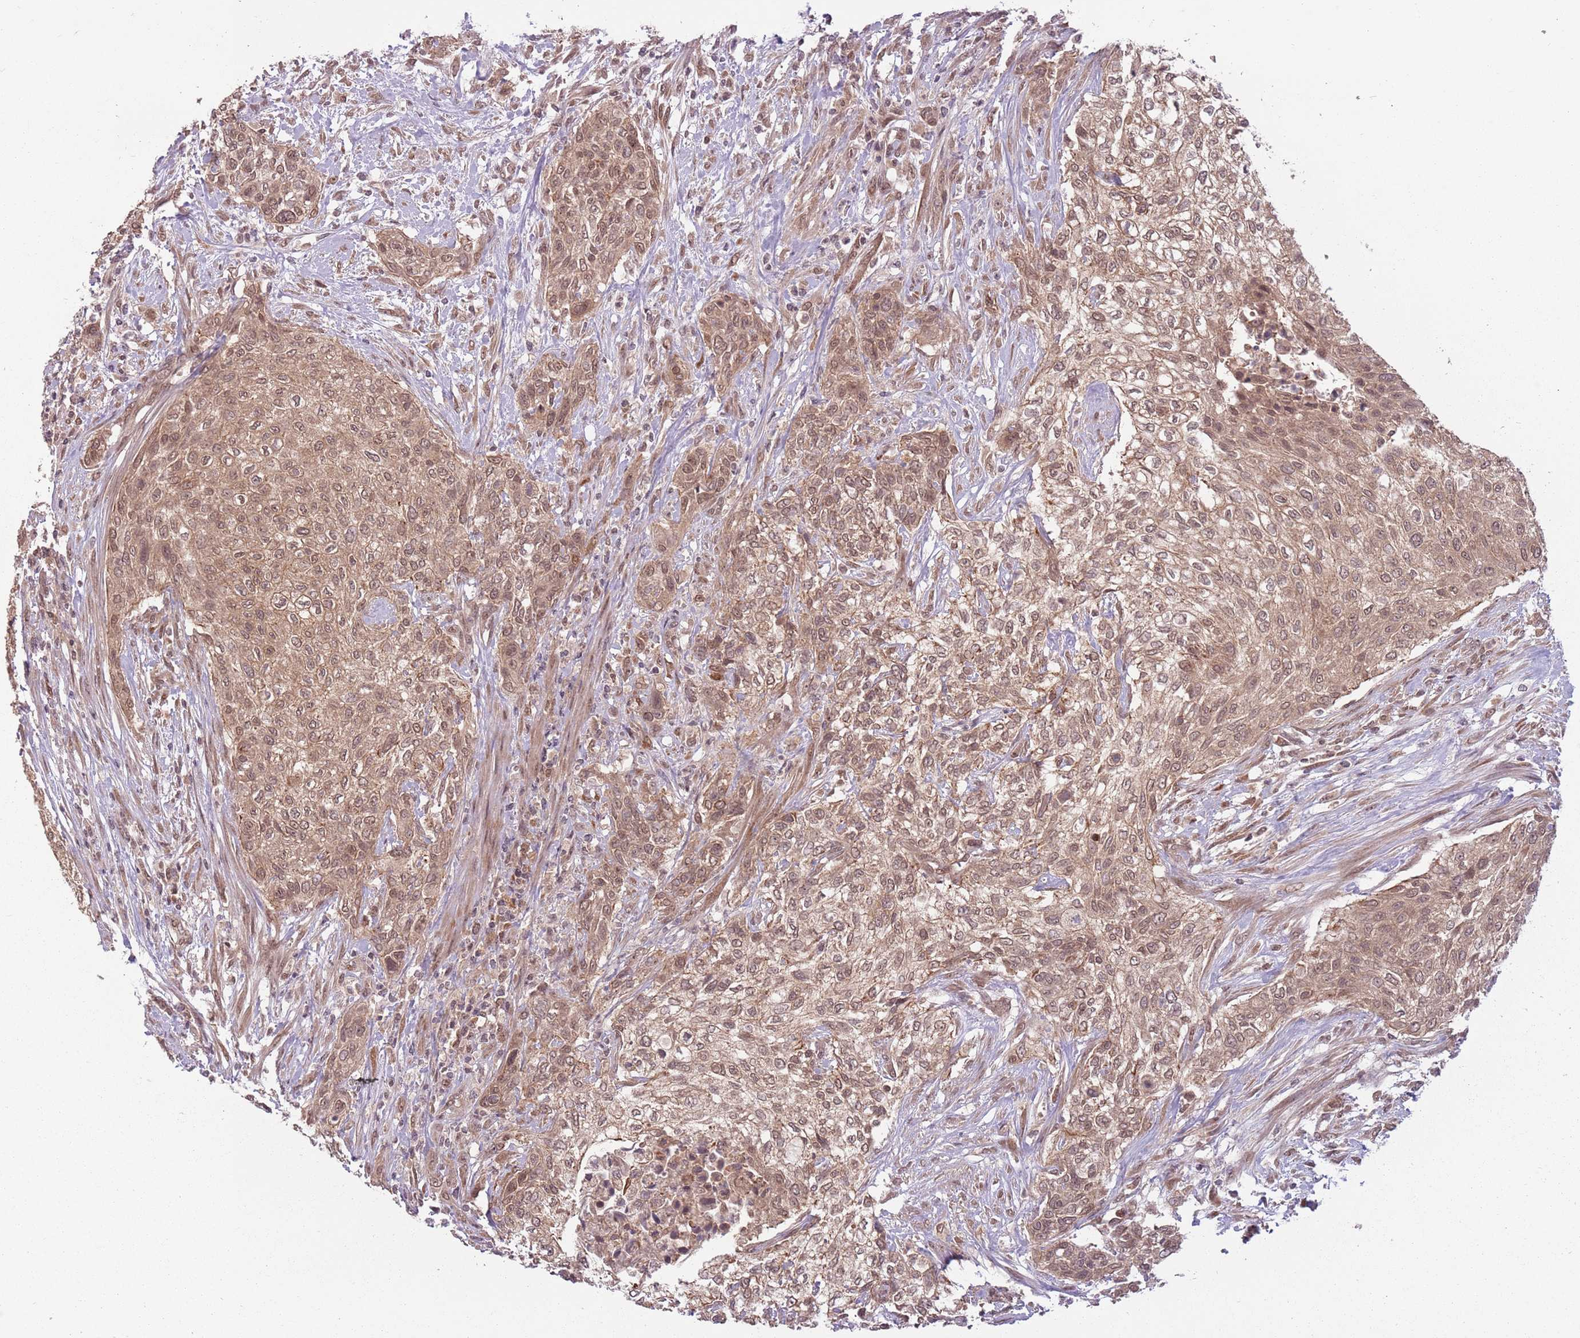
{"staining": {"intensity": "weak", "quantity": ">75%", "location": "cytoplasmic/membranous,nuclear"}, "tissue": "urothelial cancer", "cell_type": "Tumor cells", "image_type": "cancer", "snomed": [{"axis": "morphology", "description": "Normal tissue, NOS"}, {"axis": "morphology", "description": "Urothelial carcinoma, NOS"}, {"axis": "topography", "description": "Urinary bladder"}, {"axis": "topography", "description": "Peripheral nerve tissue"}], "caption": "Protein staining reveals weak cytoplasmic/membranous and nuclear positivity in about >75% of tumor cells in urothelial cancer. (Brightfield microscopy of DAB IHC at high magnification).", "gene": "ADAMTS3", "patient": {"sex": "male", "age": 35}}